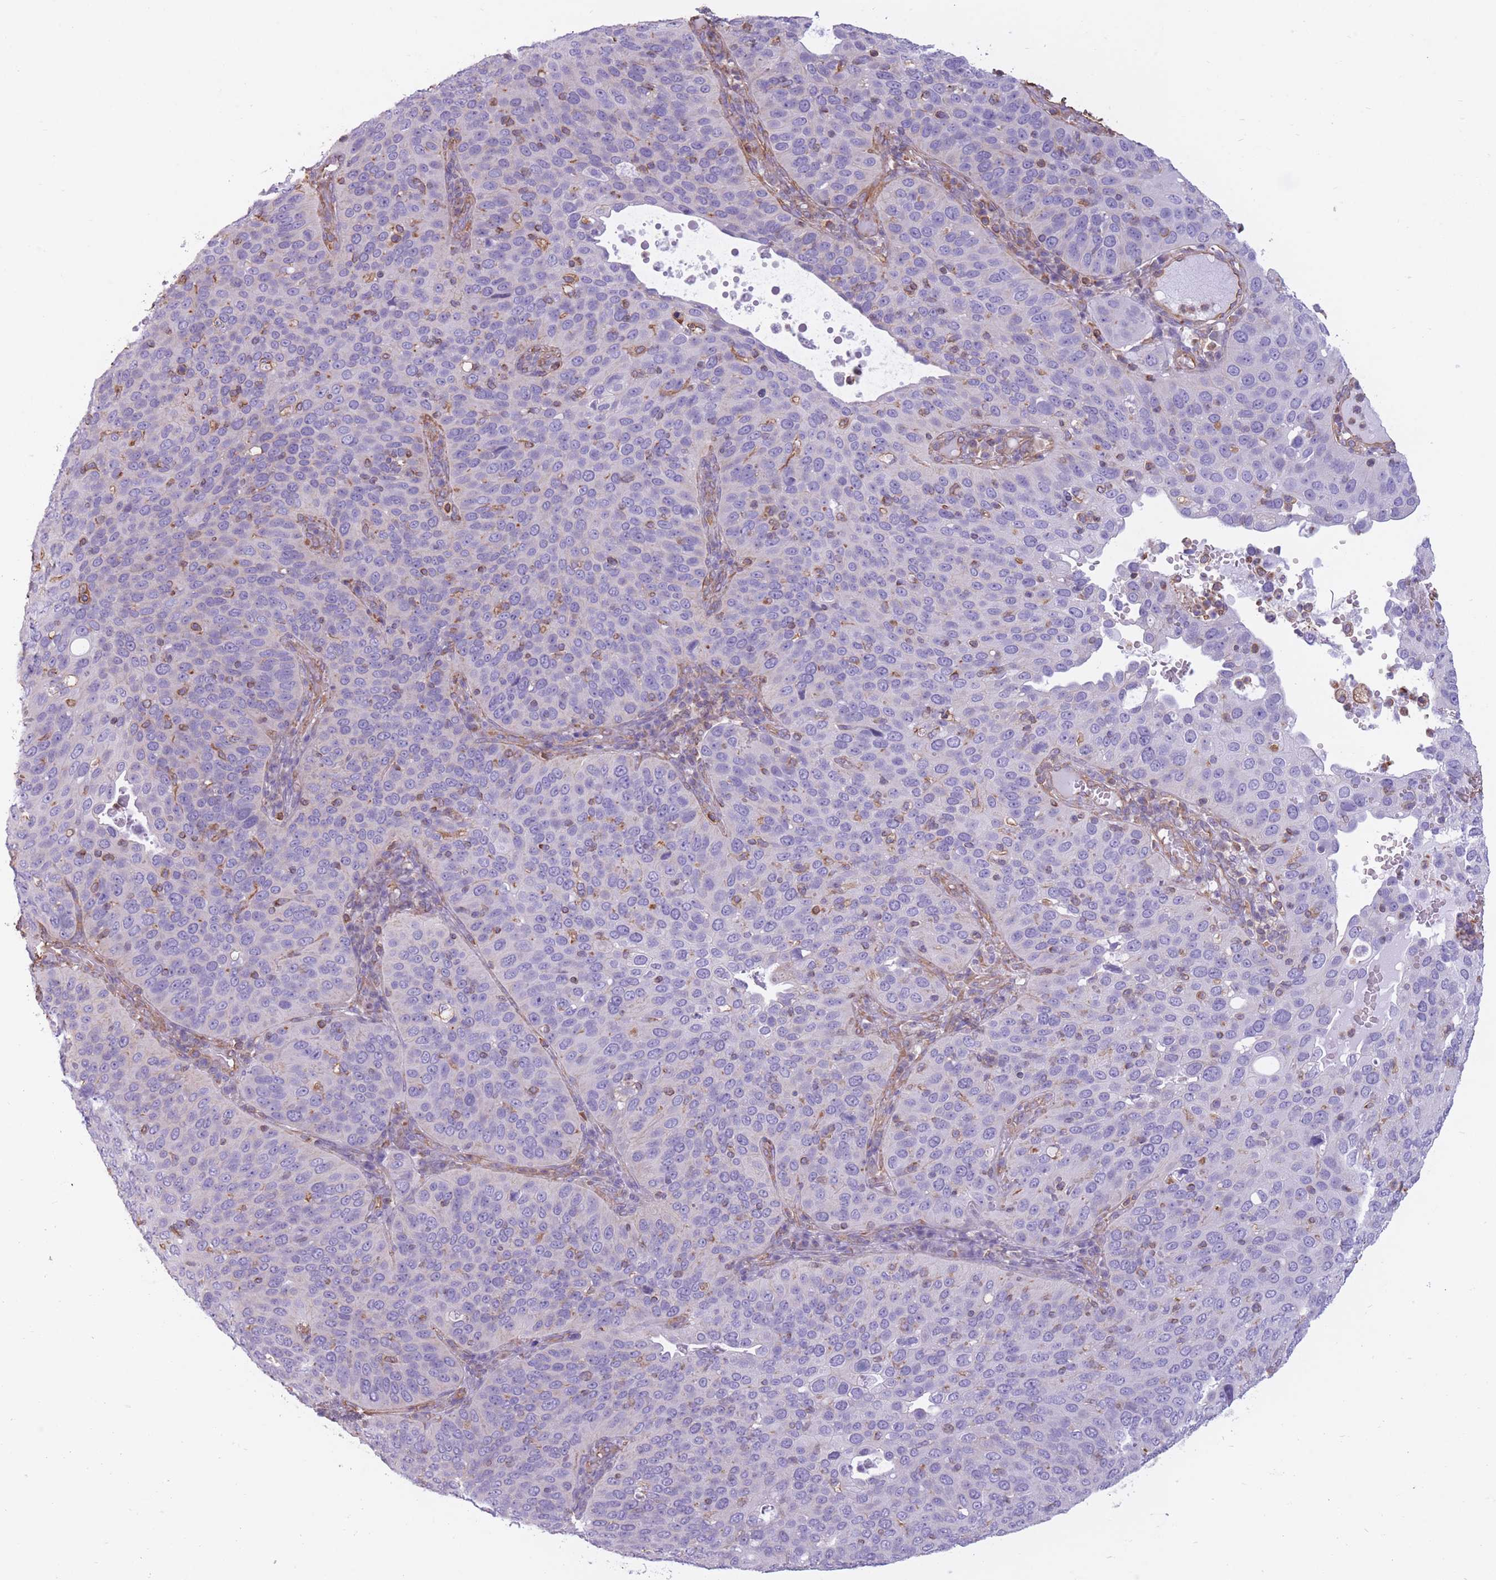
{"staining": {"intensity": "negative", "quantity": "none", "location": "none"}, "tissue": "cervical cancer", "cell_type": "Tumor cells", "image_type": "cancer", "snomed": [{"axis": "morphology", "description": "Squamous cell carcinoma, NOS"}, {"axis": "topography", "description": "Cervix"}], "caption": "Squamous cell carcinoma (cervical) was stained to show a protein in brown. There is no significant positivity in tumor cells.", "gene": "ADD1", "patient": {"sex": "female", "age": 36}}